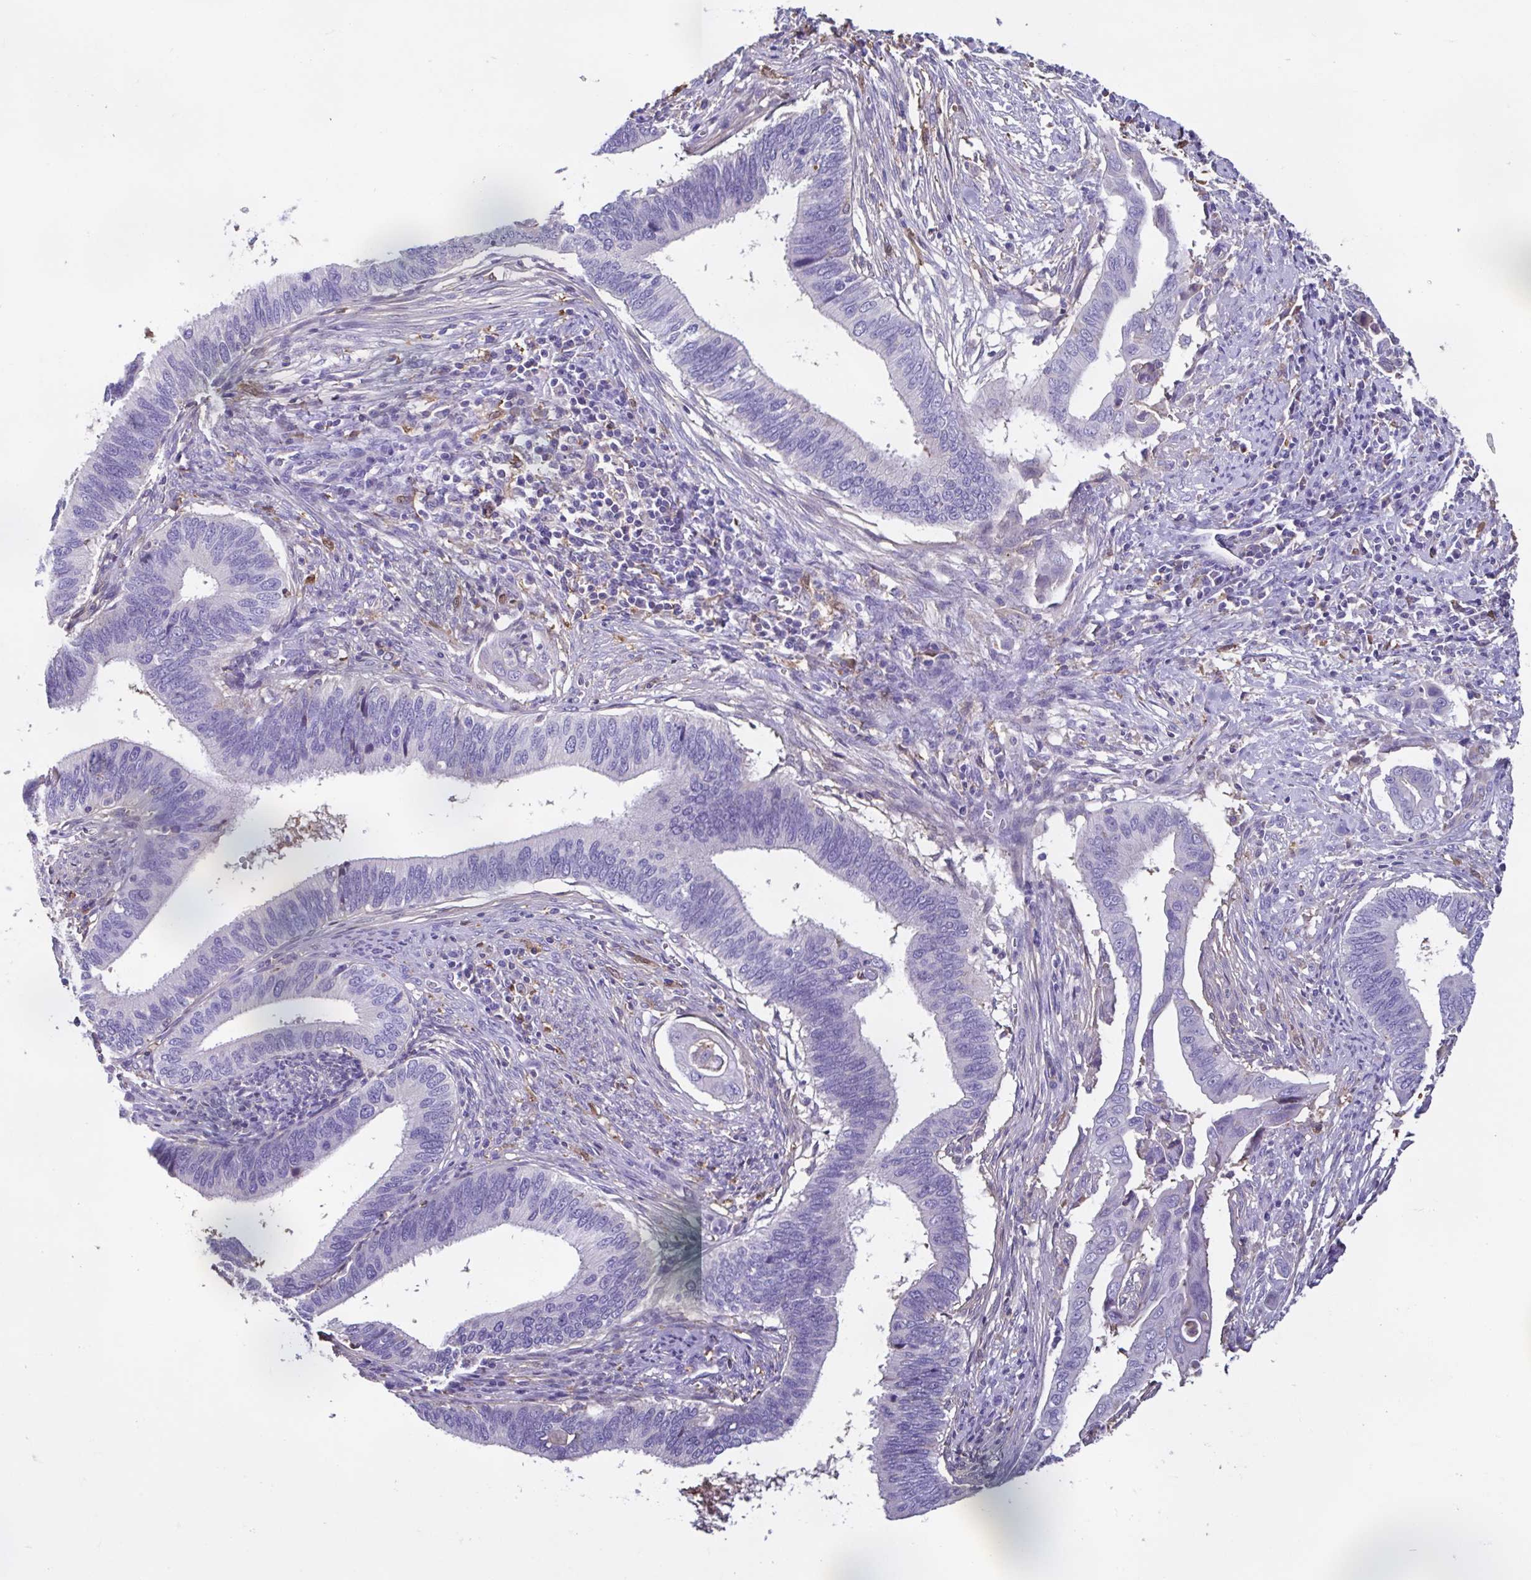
{"staining": {"intensity": "negative", "quantity": "none", "location": "none"}, "tissue": "cervical cancer", "cell_type": "Tumor cells", "image_type": "cancer", "snomed": [{"axis": "morphology", "description": "Adenocarcinoma, NOS"}, {"axis": "topography", "description": "Cervix"}], "caption": "Cervical cancer stained for a protein using immunohistochemistry displays no expression tumor cells.", "gene": "ANXA10", "patient": {"sex": "female", "age": 42}}